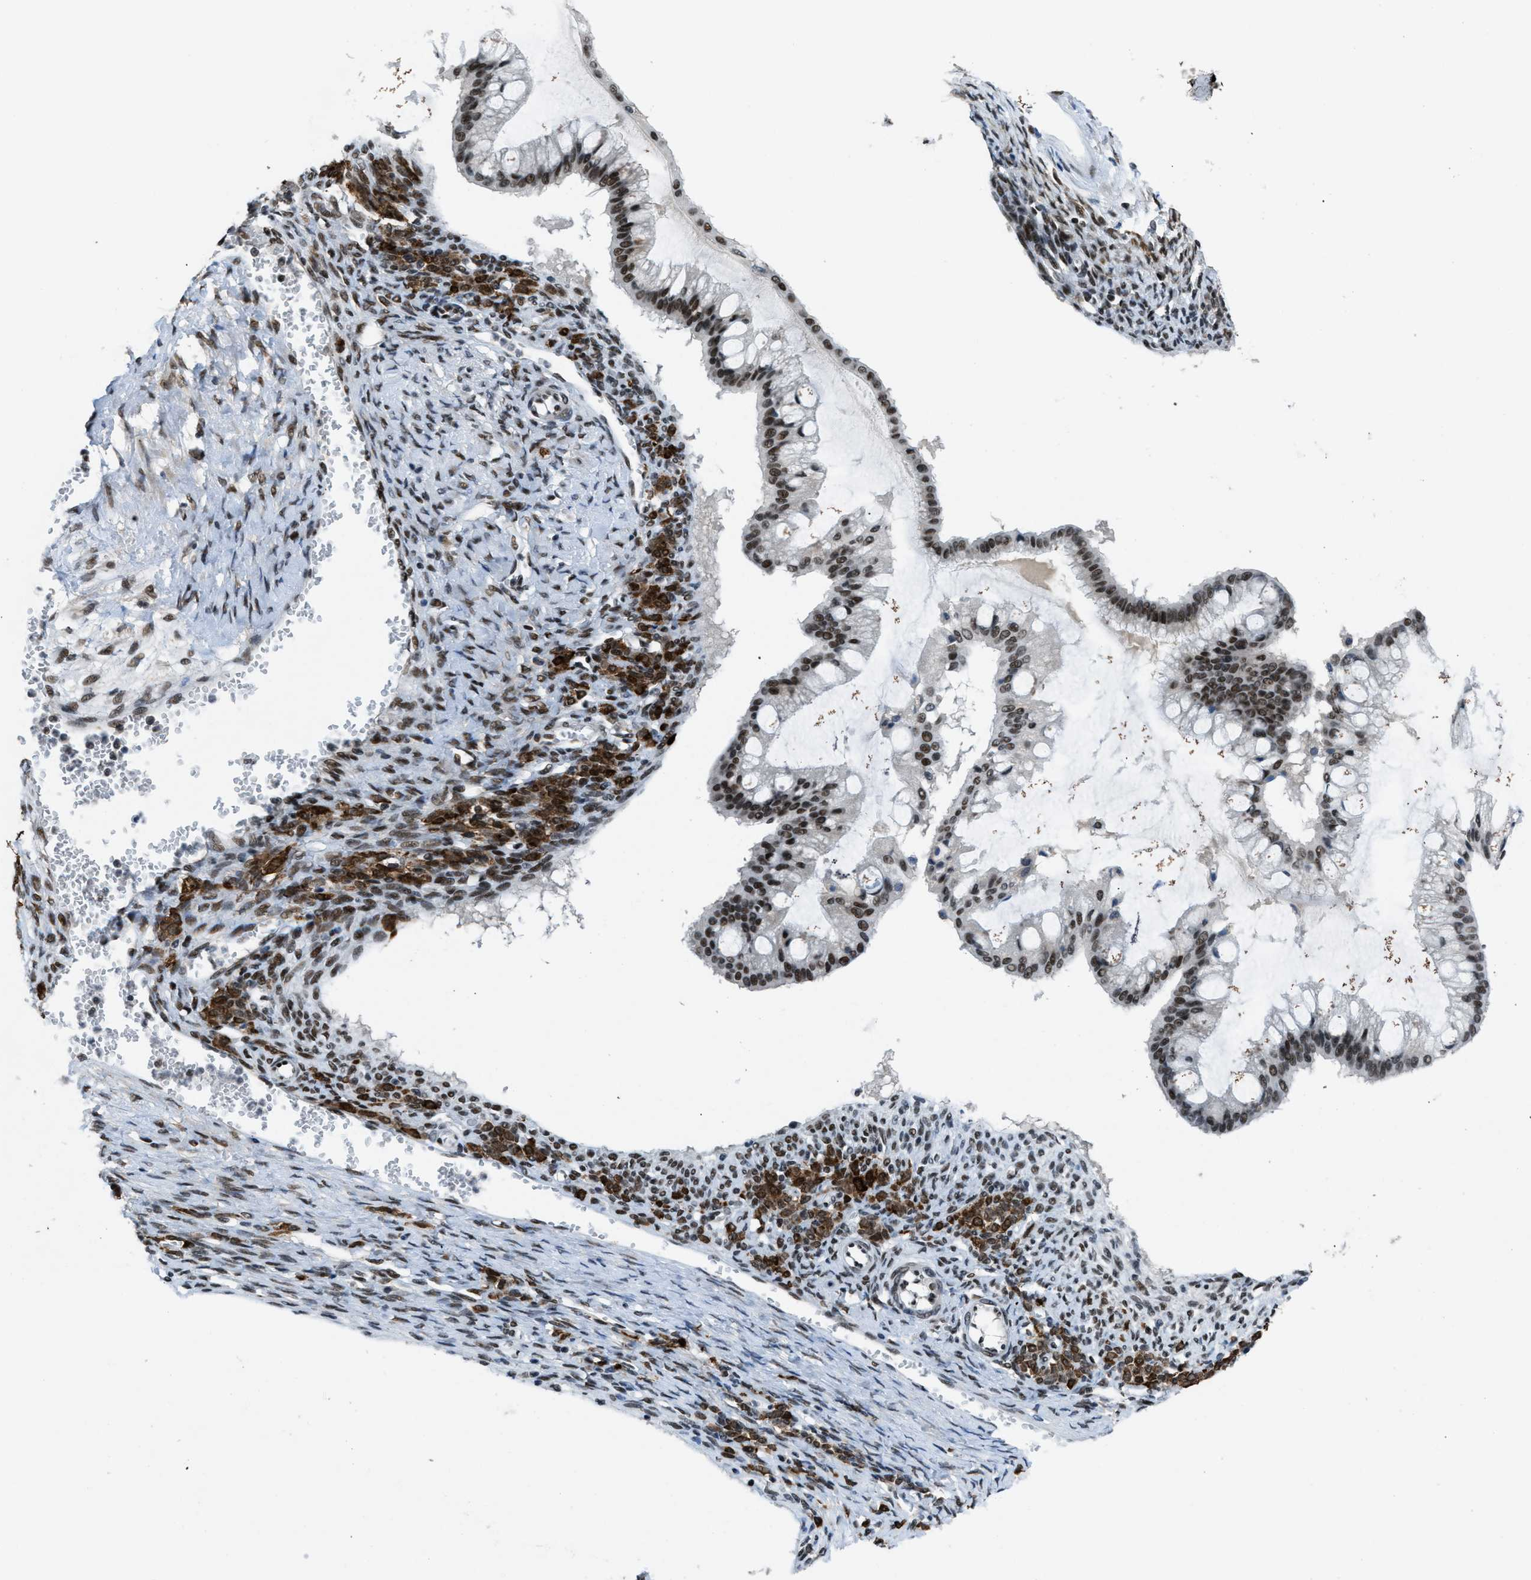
{"staining": {"intensity": "strong", "quantity": ">75%", "location": "nuclear"}, "tissue": "ovarian cancer", "cell_type": "Tumor cells", "image_type": "cancer", "snomed": [{"axis": "morphology", "description": "Cystadenocarcinoma, mucinous, NOS"}, {"axis": "topography", "description": "Ovary"}], "caption": "Immunohistochemistry (DAB) staining of human ovarian cancer (mucinous cystadenocarcinoma) demonstrates strong nuclear protein positivity in about >75% of tumor cells. The protein is shown in brown color, while the nuclei are stained blue.", "gene": "GATAD2B", "patient": {"sex": "female", "age": 73}}